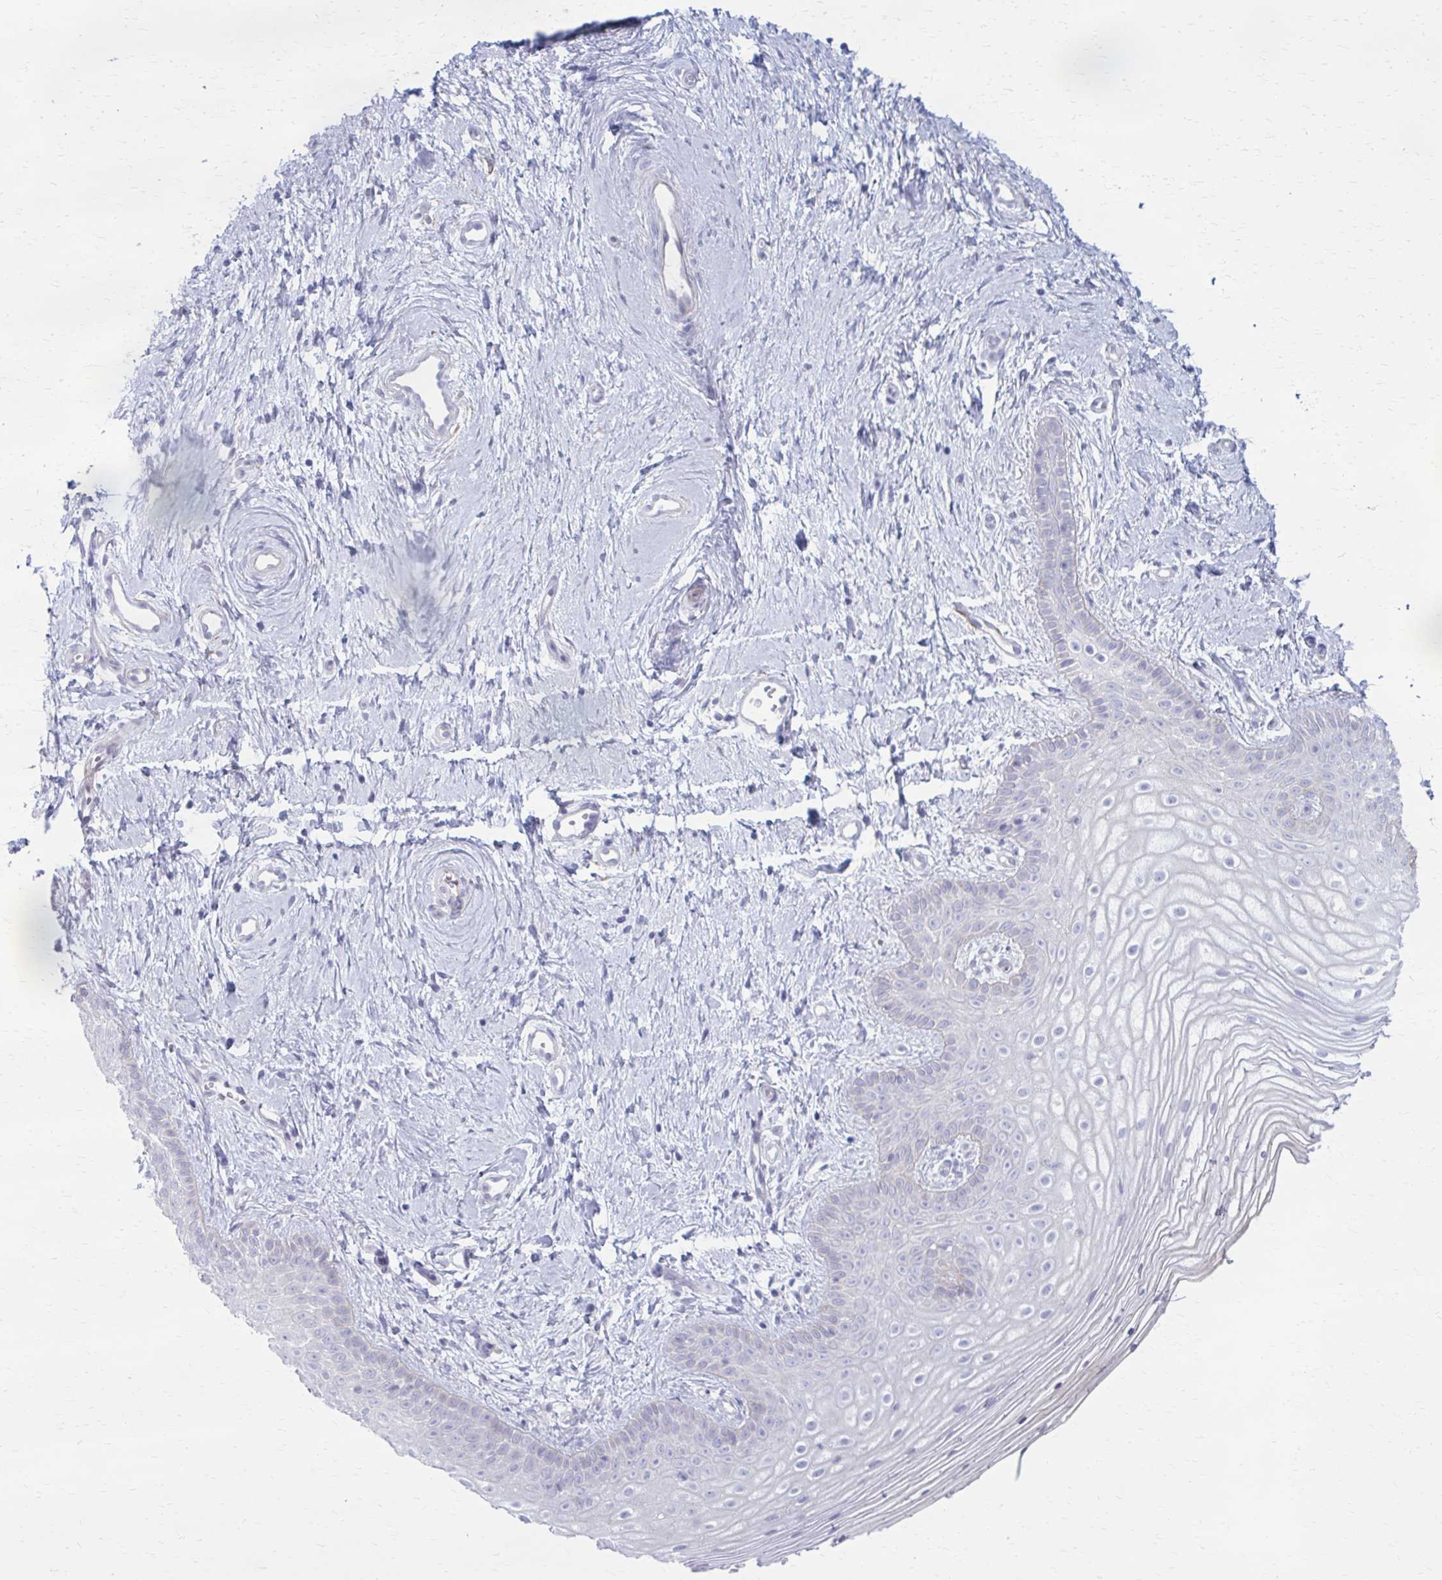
{"staining": {"intensity": "negative", "quantity": "none", "location": "none"}, "tissue": "vagina", "cell_type": "Squamous epithelial cells", "image_type": "normal", "snomed": [{"axis": "morphology", "description": "Normal tissue, NOS"}, {"axis": "topography", "description": "Vagina"}], "caption": "Squamous epithelial cells show no significant protein expression in normal vagina. (DAB (3,3'-diaminobenzidine) immunohistochemistry, high magnification).", "gene": "CASQ2", "patient": {"sex": "female", "age": 38}}